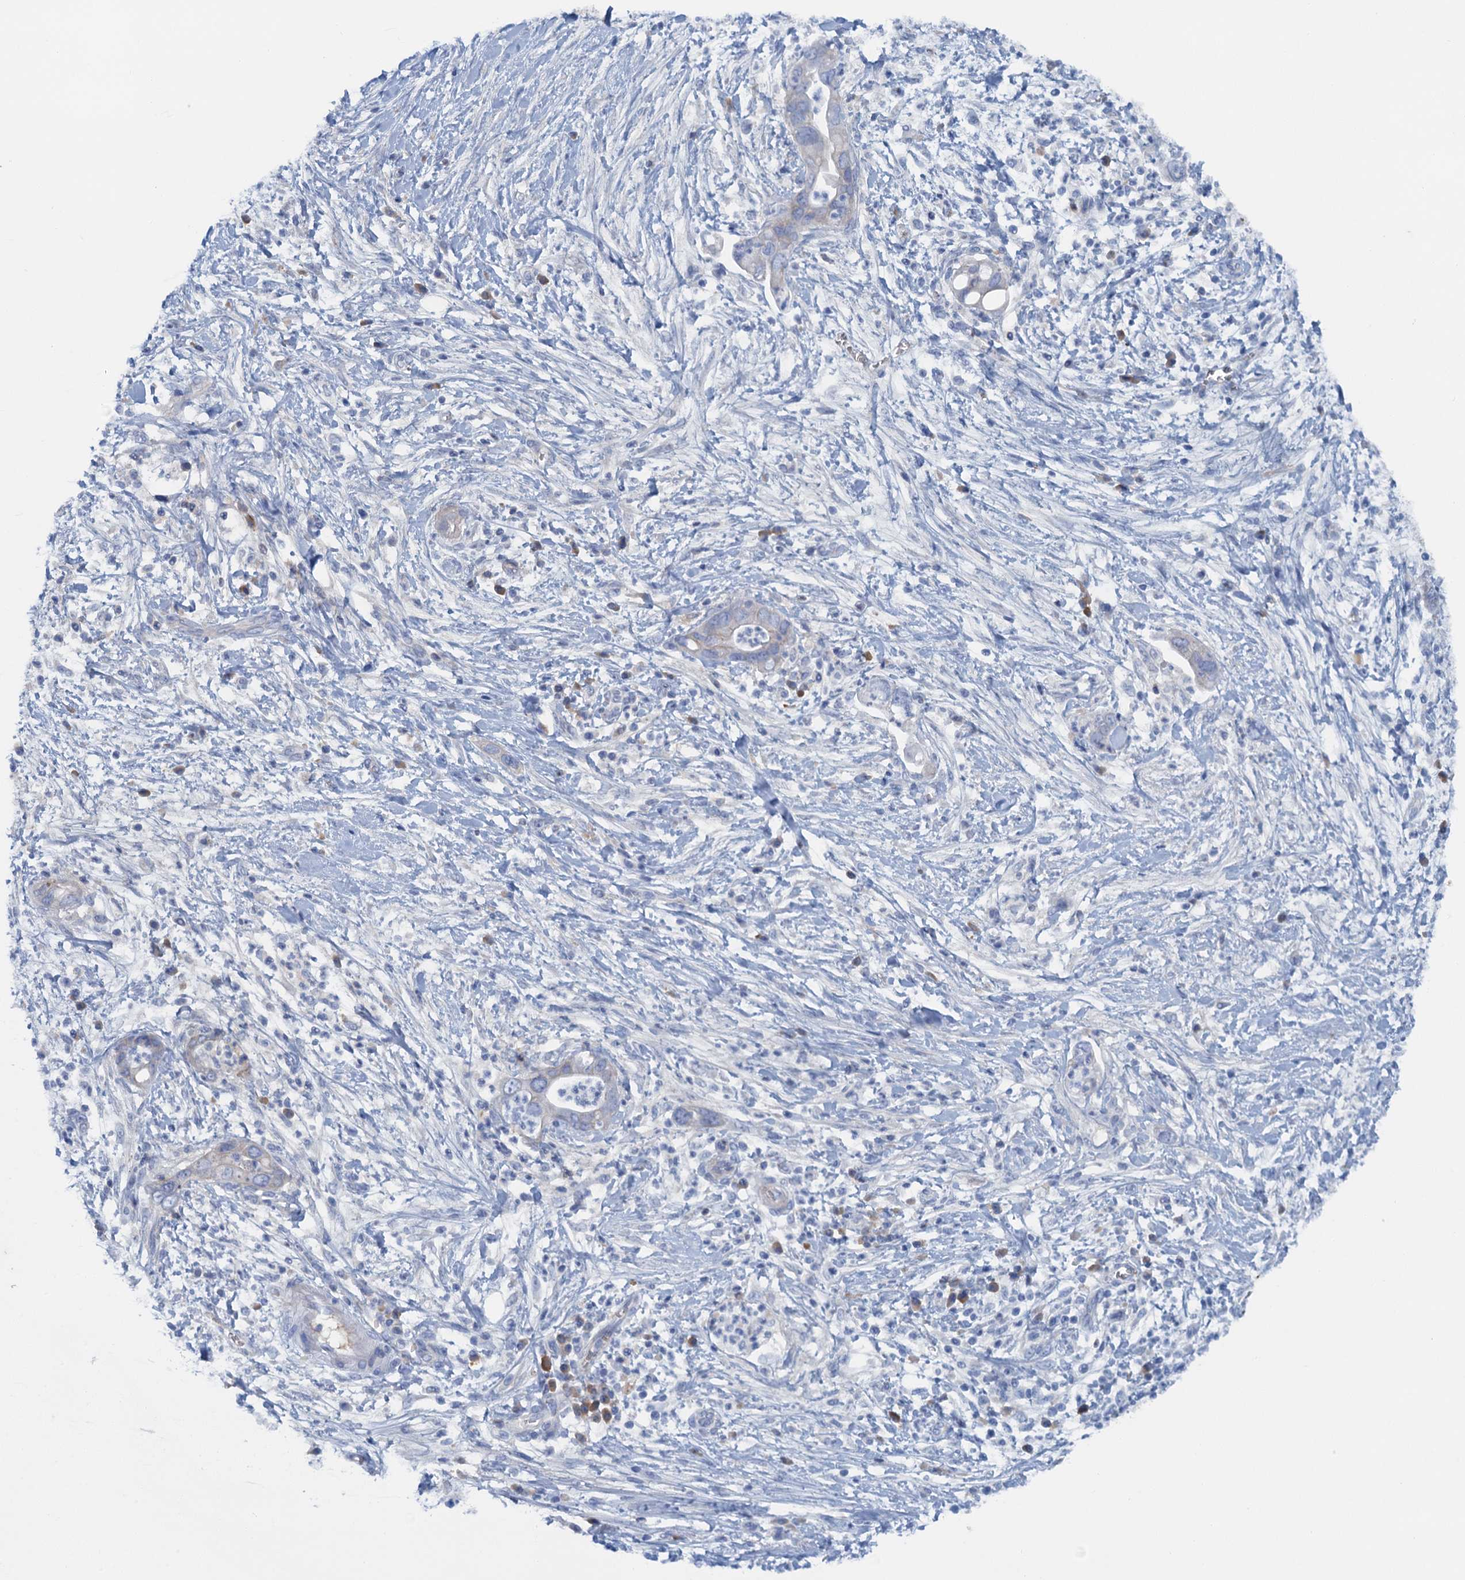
{"staining": {"intensity": "negative", "quantity": "none", "location": "none"}, "tissue": "pancreatic cancer", "cell_type": "Tumor cells", "image_type": "cancer", "snomed": [{"axis": "morphology", "description": "Adenocarcinoma, NOS"}, {"axis": "topography", "description": "Pancreas"}], "caption": "This is a micrograph of immunohistochemistry (IHC) staining of adenocarcinoma (pancreatic), which shows no staining in tumor cells.", "gene": "MYADML2", "patient": {"sex": "male", "age": 75}}